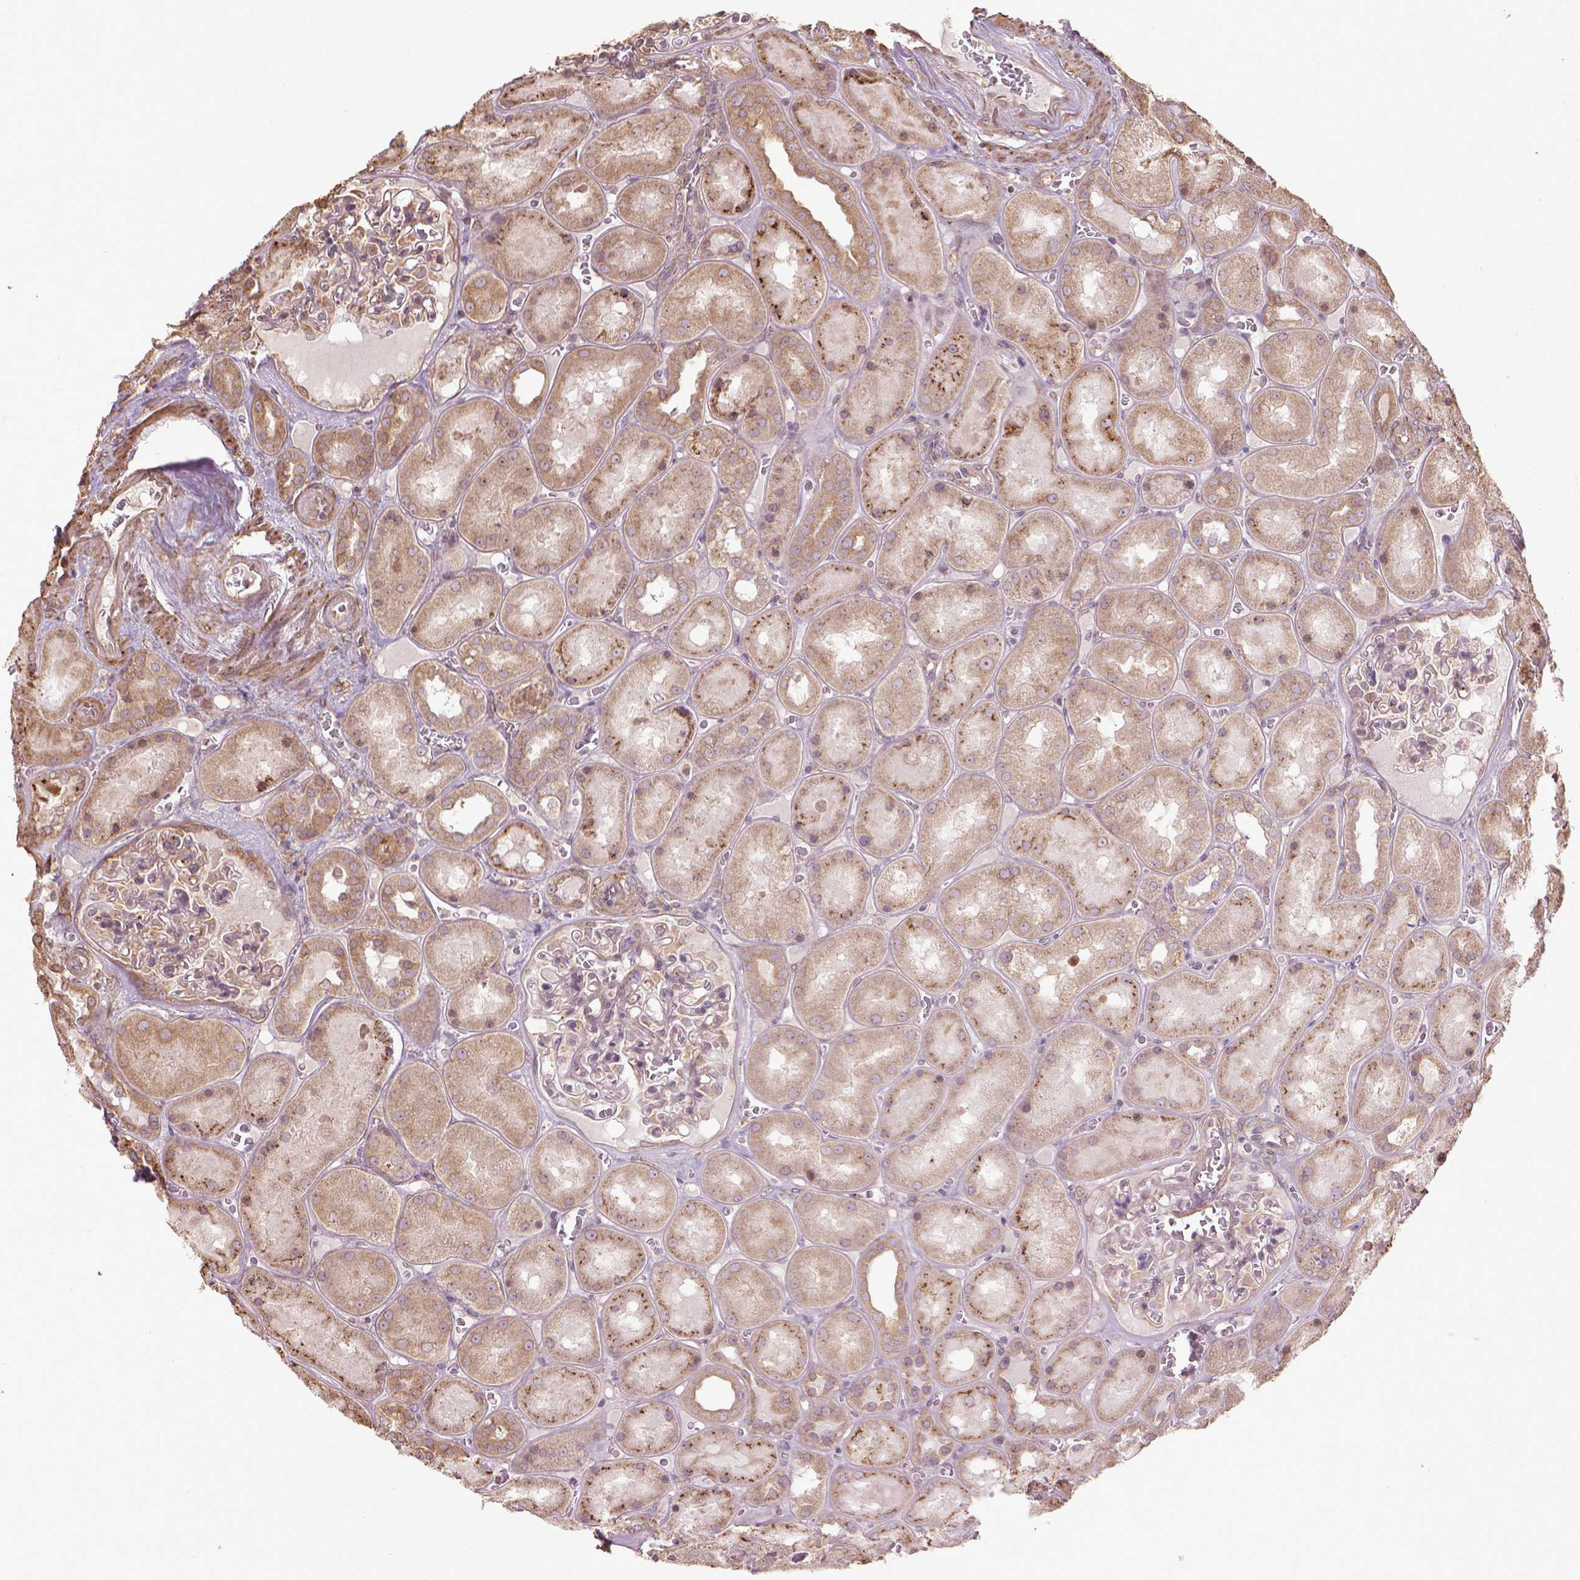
{"staining": {"intensity": "weak", "quantity": "<25%", "location": "cytoplasmic/membranous"}, "tissue": "kidney", "cell_type": "Cells in glomeruli", "image_type": "normal", "snomed": [{"axis": "morphology", "description": "Normal tissue, NOS"}, {"axis": "topography", "description": "Kidney"}], "caption": "Immunohistochemical staining of unremarkable human kidney shows no significant positivity in cells in glomeruli.", "gene": "GAS1", "patient": {"sex": "male", "age": 73}}